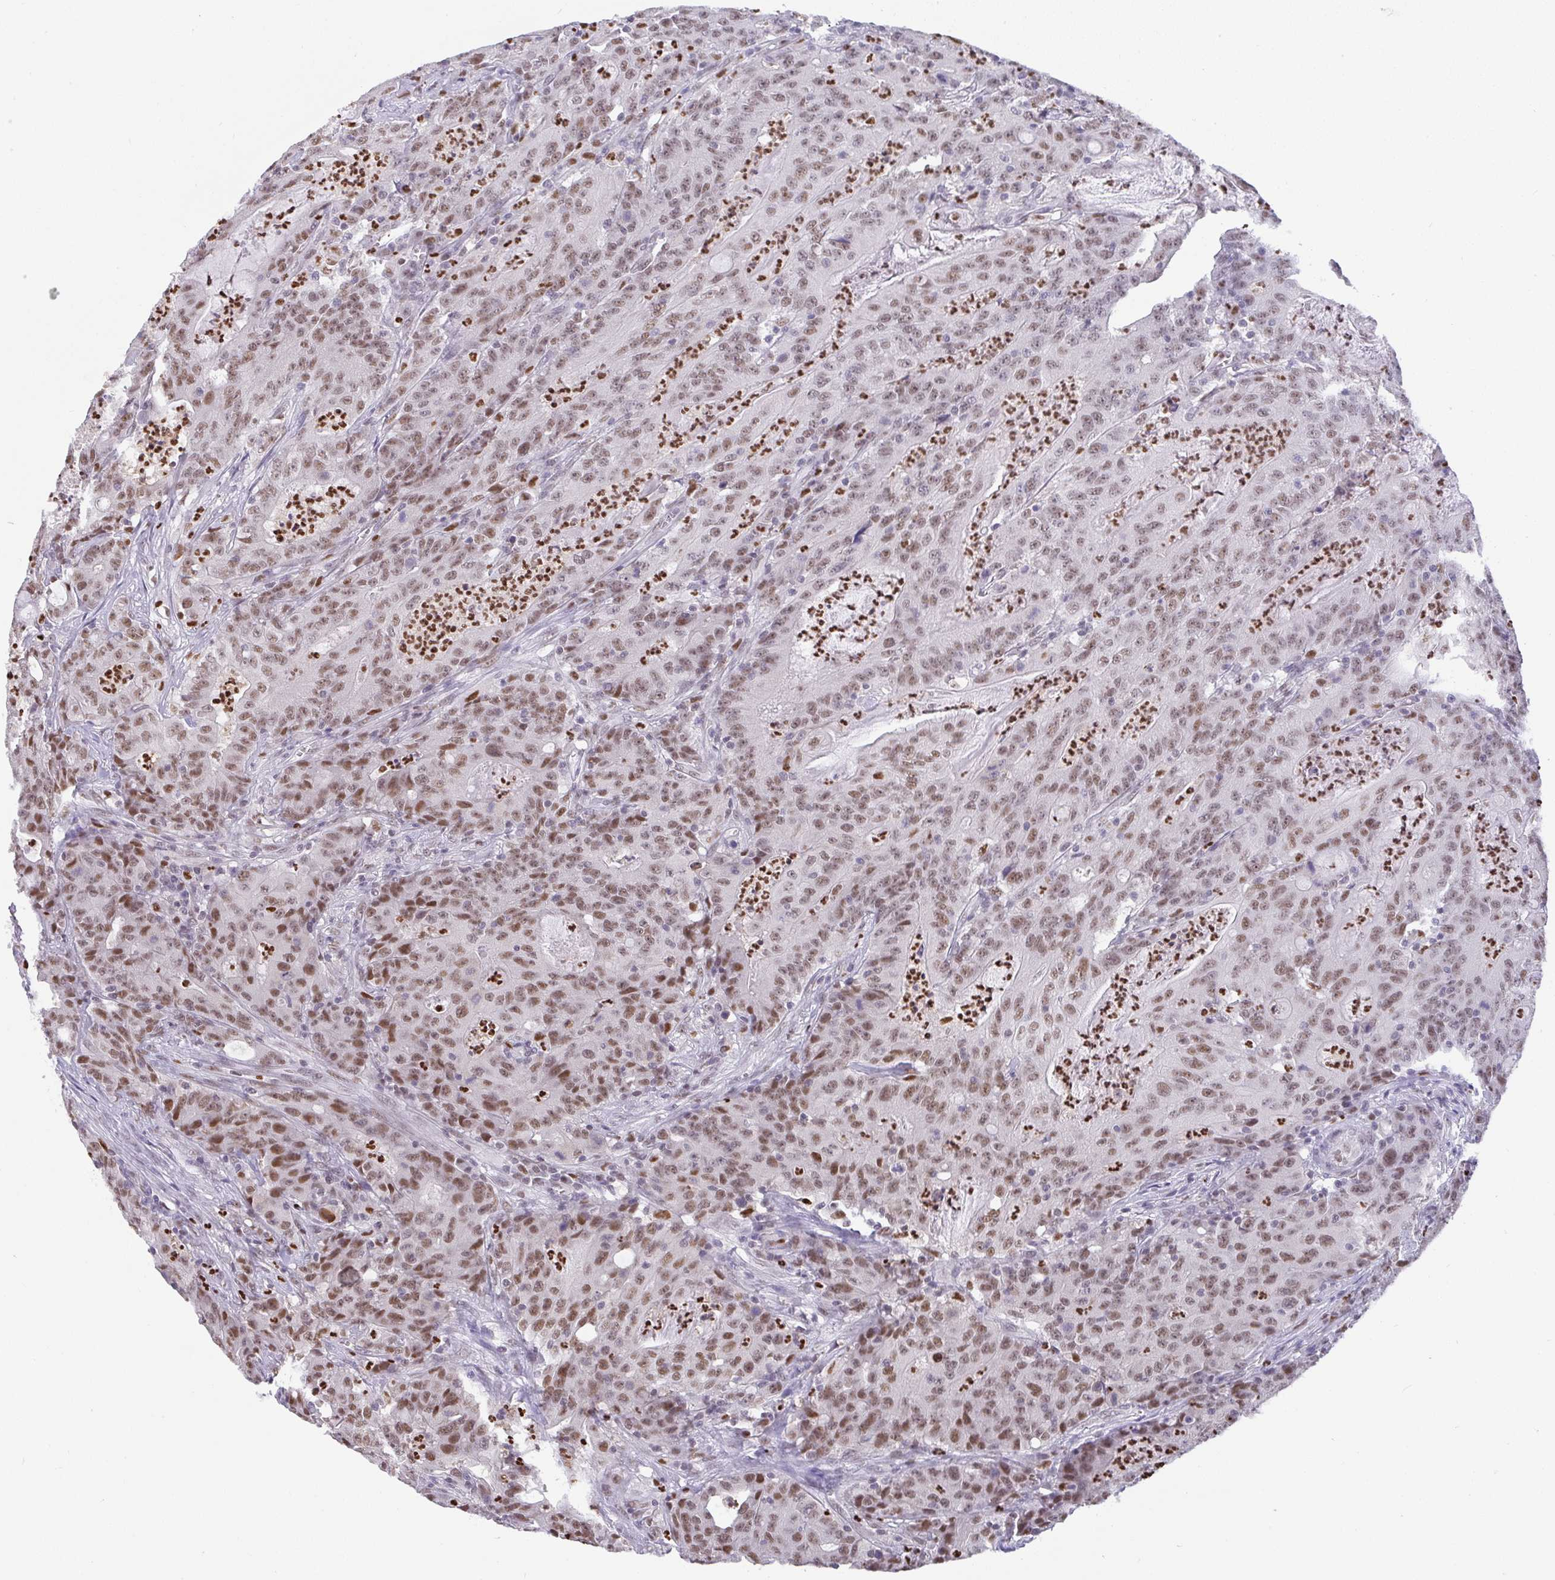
{"staining": {"intensity": "moderate", "quantity": ">75%", "location": "nuclear"}, "tissue": "colorectal cancer", "cell_type": "Tumor cells", "image_type": "cancer", "snomed": [{"axis": "morphology", "description": "Adenocarcinoma, NOS"}, {"axis": "topography", "description": "Colon"}], "caption": "Colorectal cancer (adenocarcinoma) tissue exhibits moderate nuclear positivity in approximately >75% of tumor cells, visualized by immunohistochemistry. (IHC, brightfield microscopy, high magnification).", "gene": "BBX", "patient": {"sex": "male", "age": 83}}